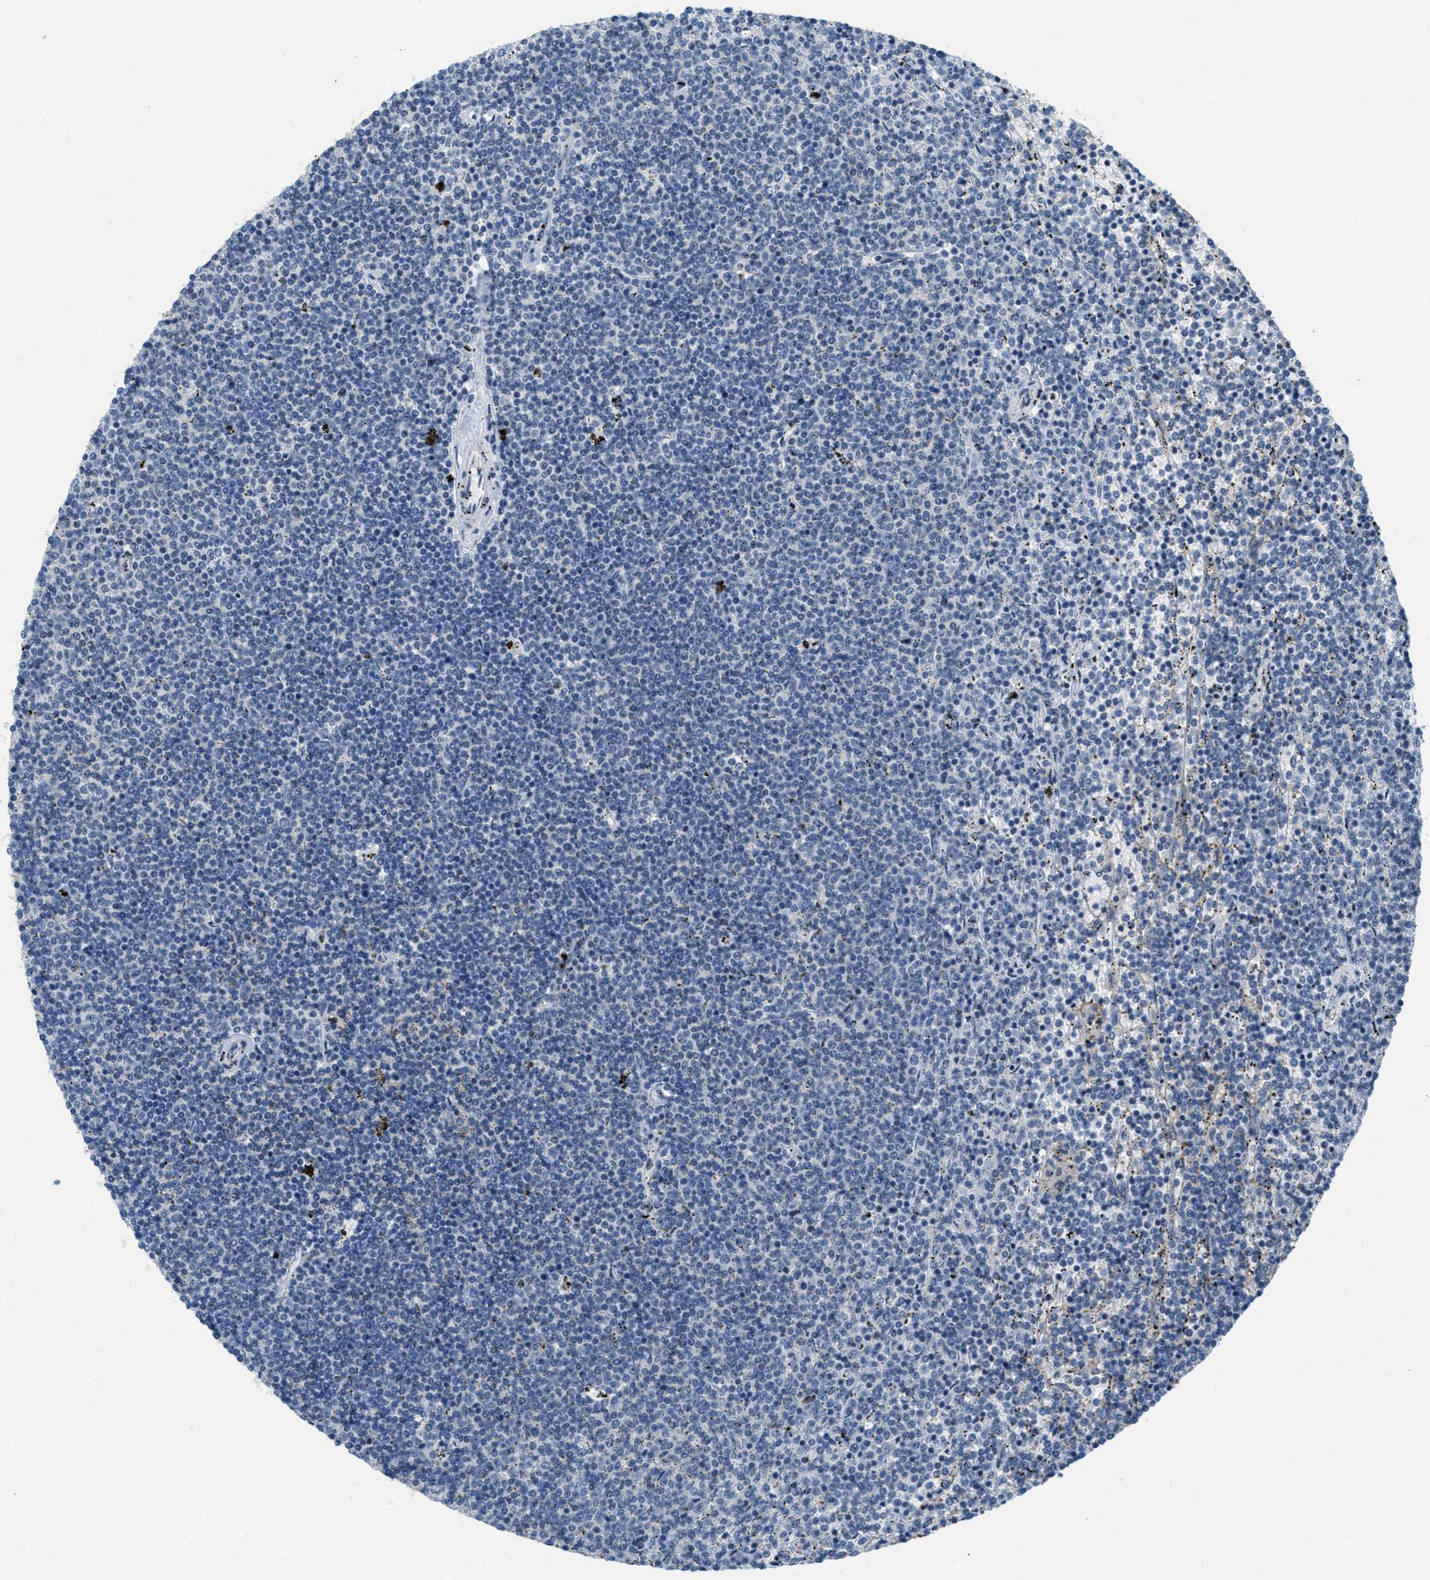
{"staining": {"intensity": "negative", "quantity": "none", "location": "none"}, "tissue": "lymphoma", "cell_type": "Tumor cells", "image_type": "cancer", "snomed": [{"axis": "morphology", "description": "Malignant lymphoma, non-Hodgkin's type, Low grade"}, {"axis": "topography", "description": "Spleen"}], "caption": "Immunohistochemistry image of neoplastic tissue: lymphoma stained with DAB displays no significant protein positivity in tumor cells.", "gene": "MAPRE2", "patient": {"sex": "female", "age": 50}}